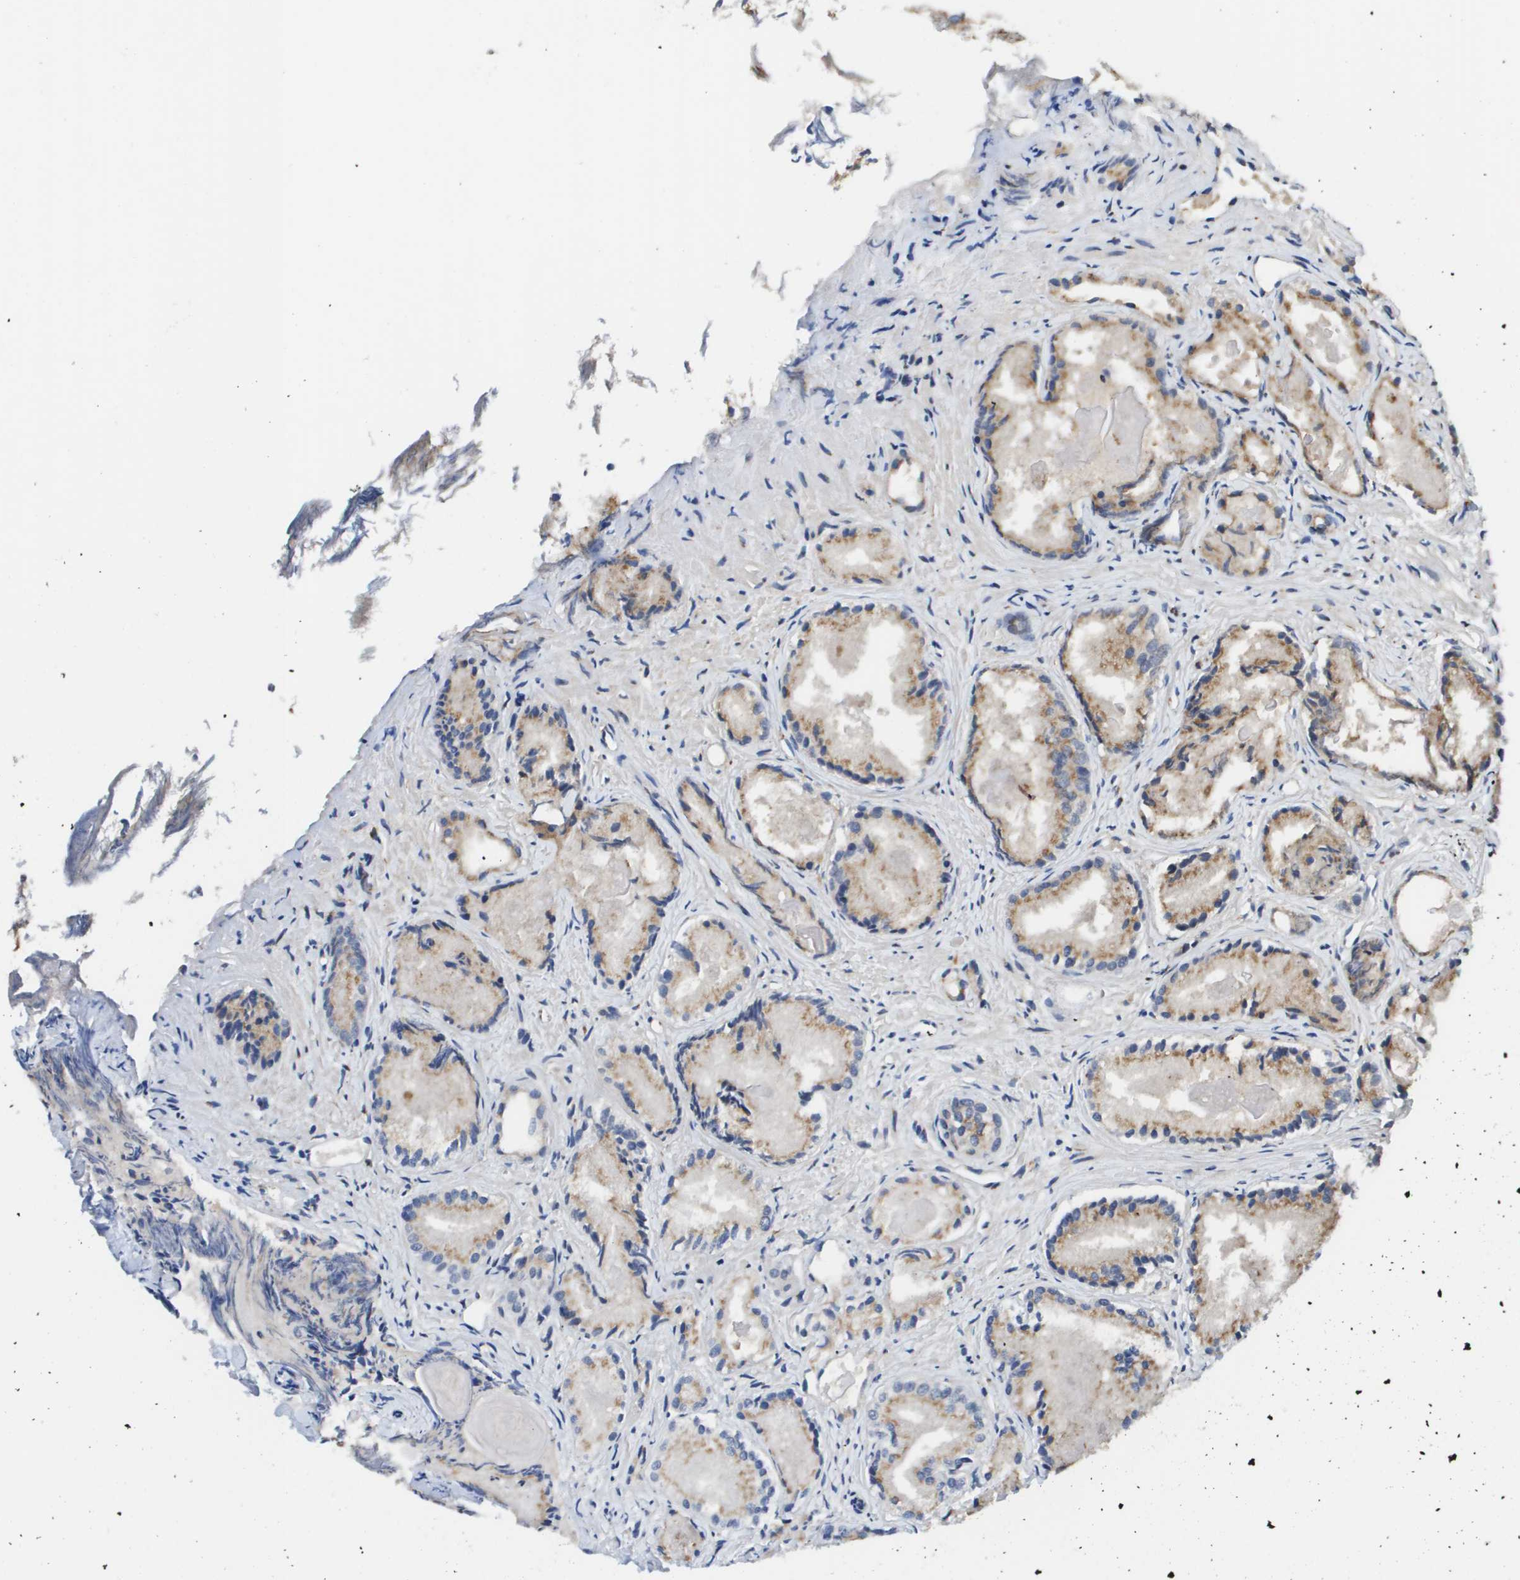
{"staining": {"intensity": "moderate", "quantity": ">75%", "location": "cytoplasmic/membranous"}, "tissue": "prostate cancer", "cell_type": "Tumor cells", "image_type": "cancer", "snomed": [{"axis": "morphology", "description": "Adenocarcinoma, Low grade"}, {"axis": "topography", "description": "Prostate"}], "caption": "Prostate cancer (adenocarcinoma (low-grade)) stained with a brown dye displays moderate cytoplasmic/membranous positive expression in approximately >75% of tumor cells.", "gene": "PCK1", "patient": {"sex": "male", "age": 72}}